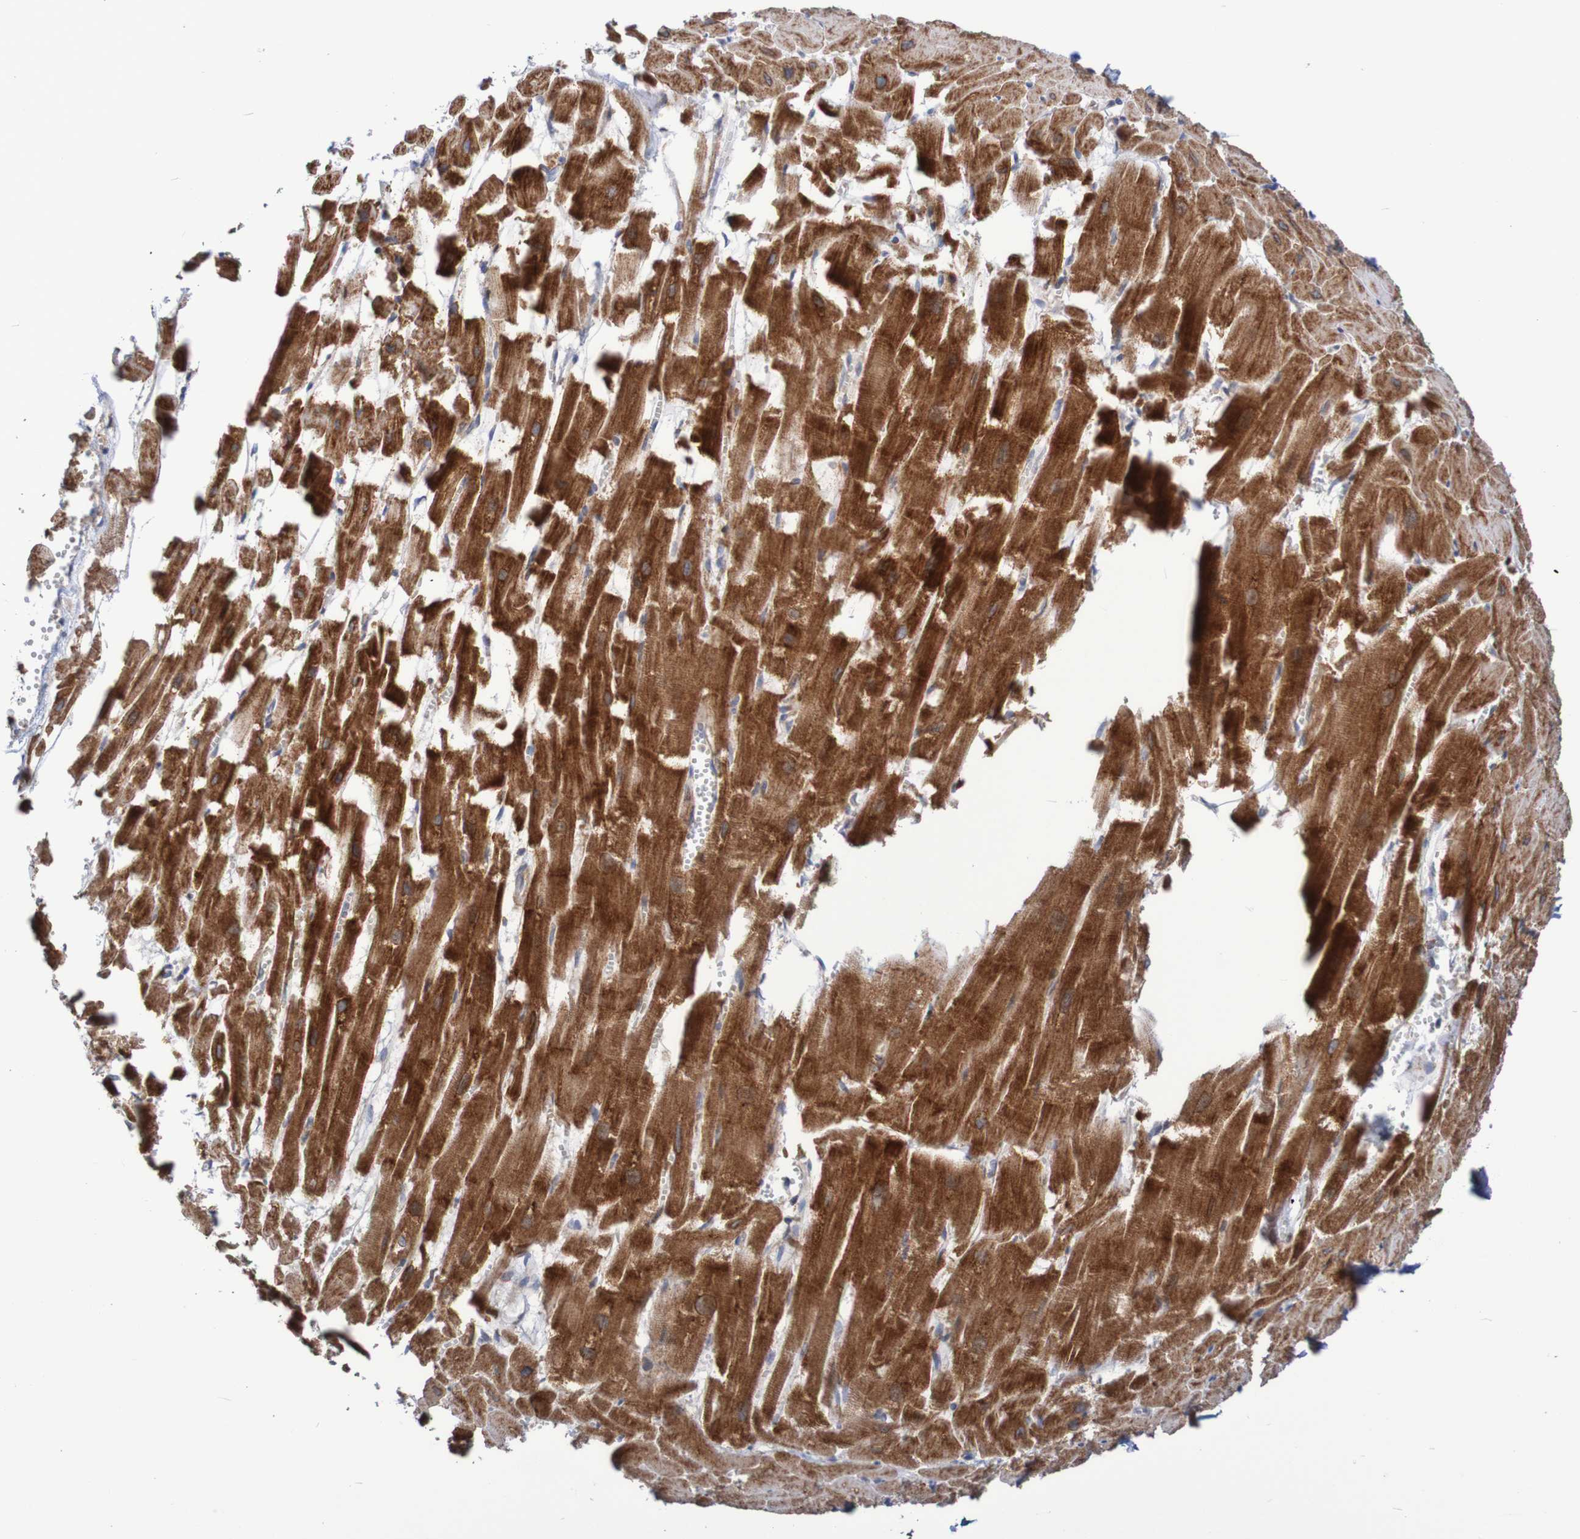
{"staining": {"intensity": "strong", "quantity": ">75%", "location": "cytoplasmic/membranous"}, "tissue": "heart muscle", "cell_type": "Cardiomyocytes", "image_type": "normal", "snomed": [{"axis": "morphology", "description": "Normal tissue, NOS"}, {"axis": "topography", "description": "Heart"}], "caption": "Protein staining of normal heart muscle demonstrates strong cytoplasmic/membranous expression in about >75% of cardiomyocytes. (DAB (3,3'-diaminobenzidine) IHC, brown staining for protein, blue staining for nuclei).", "gene": "FXR2", "patient": {"sex": "female", "age": 19}}